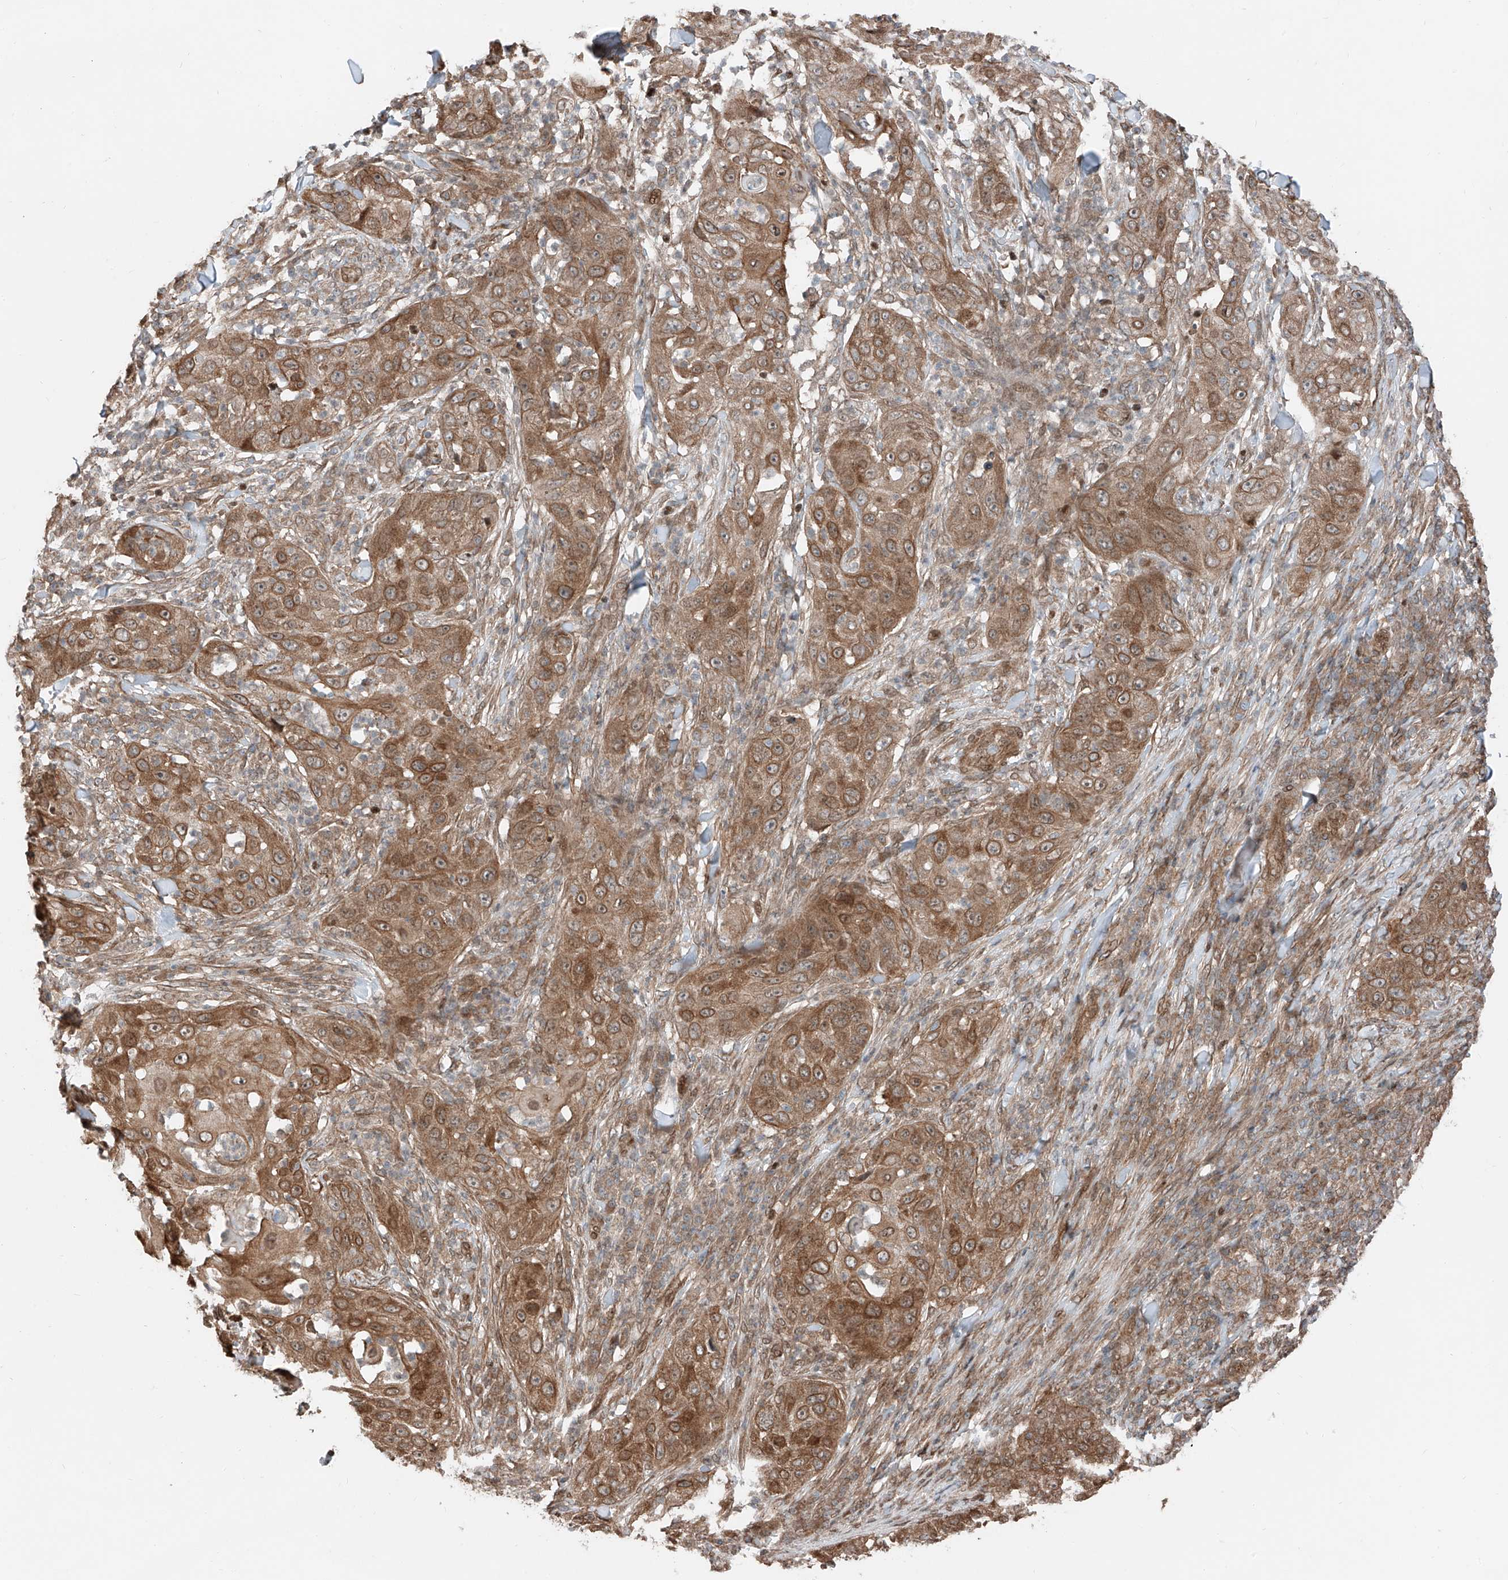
{"staining": {"intensity": "moderate", "quantity": ">75%", "location": "cytoplasmic/membranous"}, "tissue": "skin cancer", "cell_type": "Tumor cells", "image_type": "cancer", "snomed": [{"axis": "morphology", "description": "Squamous cell carcinoma, NOS"}, {"axis": "topography", "description": "Skin"}], "caption": "Skin cancer (squamous cell carcinoma) stained with a brown dye shows moderate cytoplasmic/membranous positive staining in about >75% of tumor cells.", "gene": "CEP162", "patient": {"sex": "female", "age": 44}}